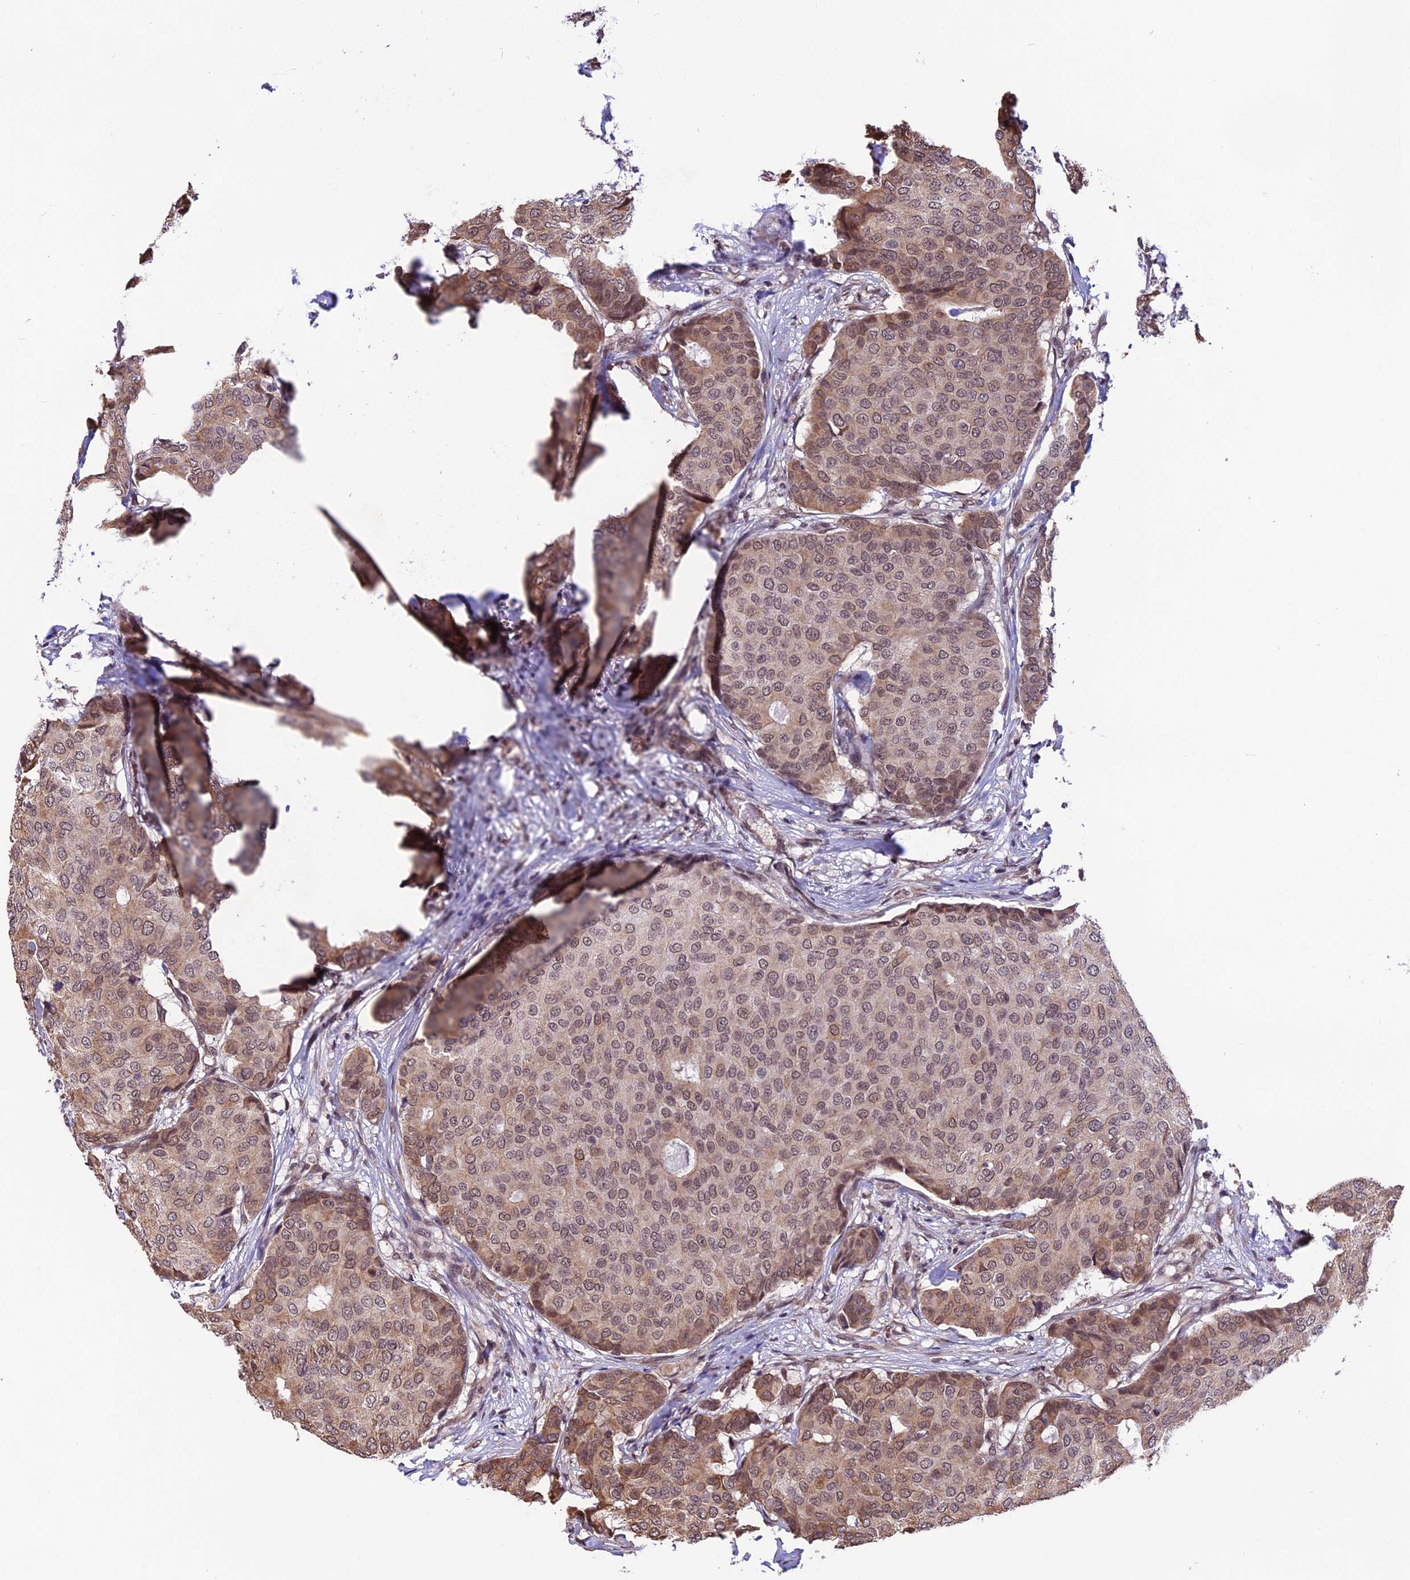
{"staining": {"intensity": "moderate", "quantity": ">75%", "location": "nuclear"}, "tissue": "breast cancer", "cell_type": "Tumor cells", "image_type": "cancer", "snomed": [{"axis": "morphology", "description": "Duct carcinoma"}, {"axis": "topography", "description": "Breast"}], "caption": "High-power microscopy captured an immunohistochemistry photomicrograph of infiltrating ductal carcinoma (breast), revealing moderate nuclear positivity in approximately >75% of tumor cells. The staining was performed using DAB to visualize the protein expression in brown, while the nuclei were stained in blue with hematoxylin (Magnification: 20x).", "gene": "ZC3H4", "patient": {"sex": "female", "age": 75}}